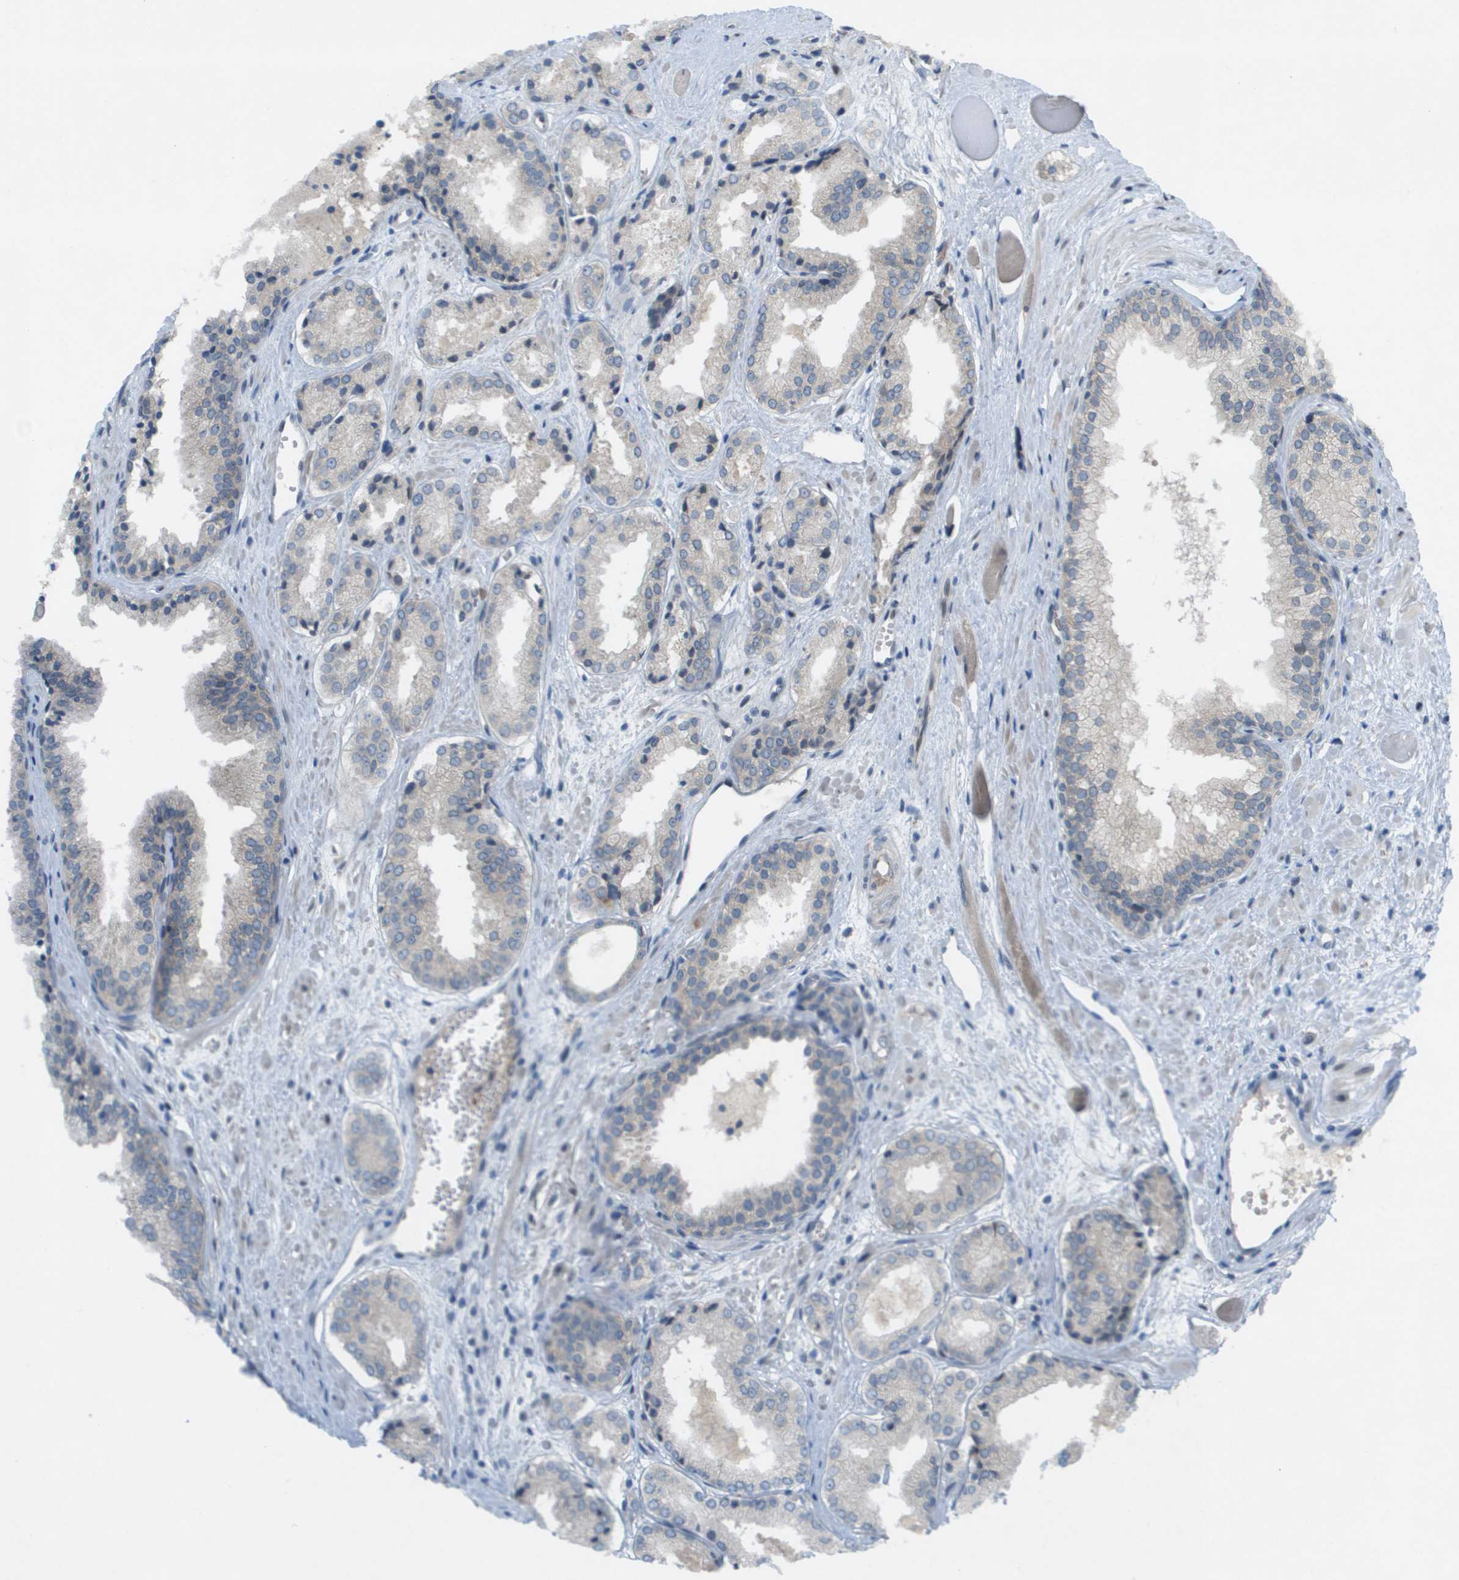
{"staining": {"intensity": "negative", "quantity": "none", "location": "none"}, "tissue": "prostate cancer", "cell_type": "Tumor cells", "image_type": "cancer", "snomed": [{"axis": "morphology", "description": "Adenocarcinoma, Low grade"}, {"axis": "topography", "description": "Prostate"}], "caption": "Protein analysis of low-grade adenocarcinoma (prostate) displays no significant staining in tumor cells.", "gene": "CACNB4", "patient": {"sex": "male", "age": 57}}